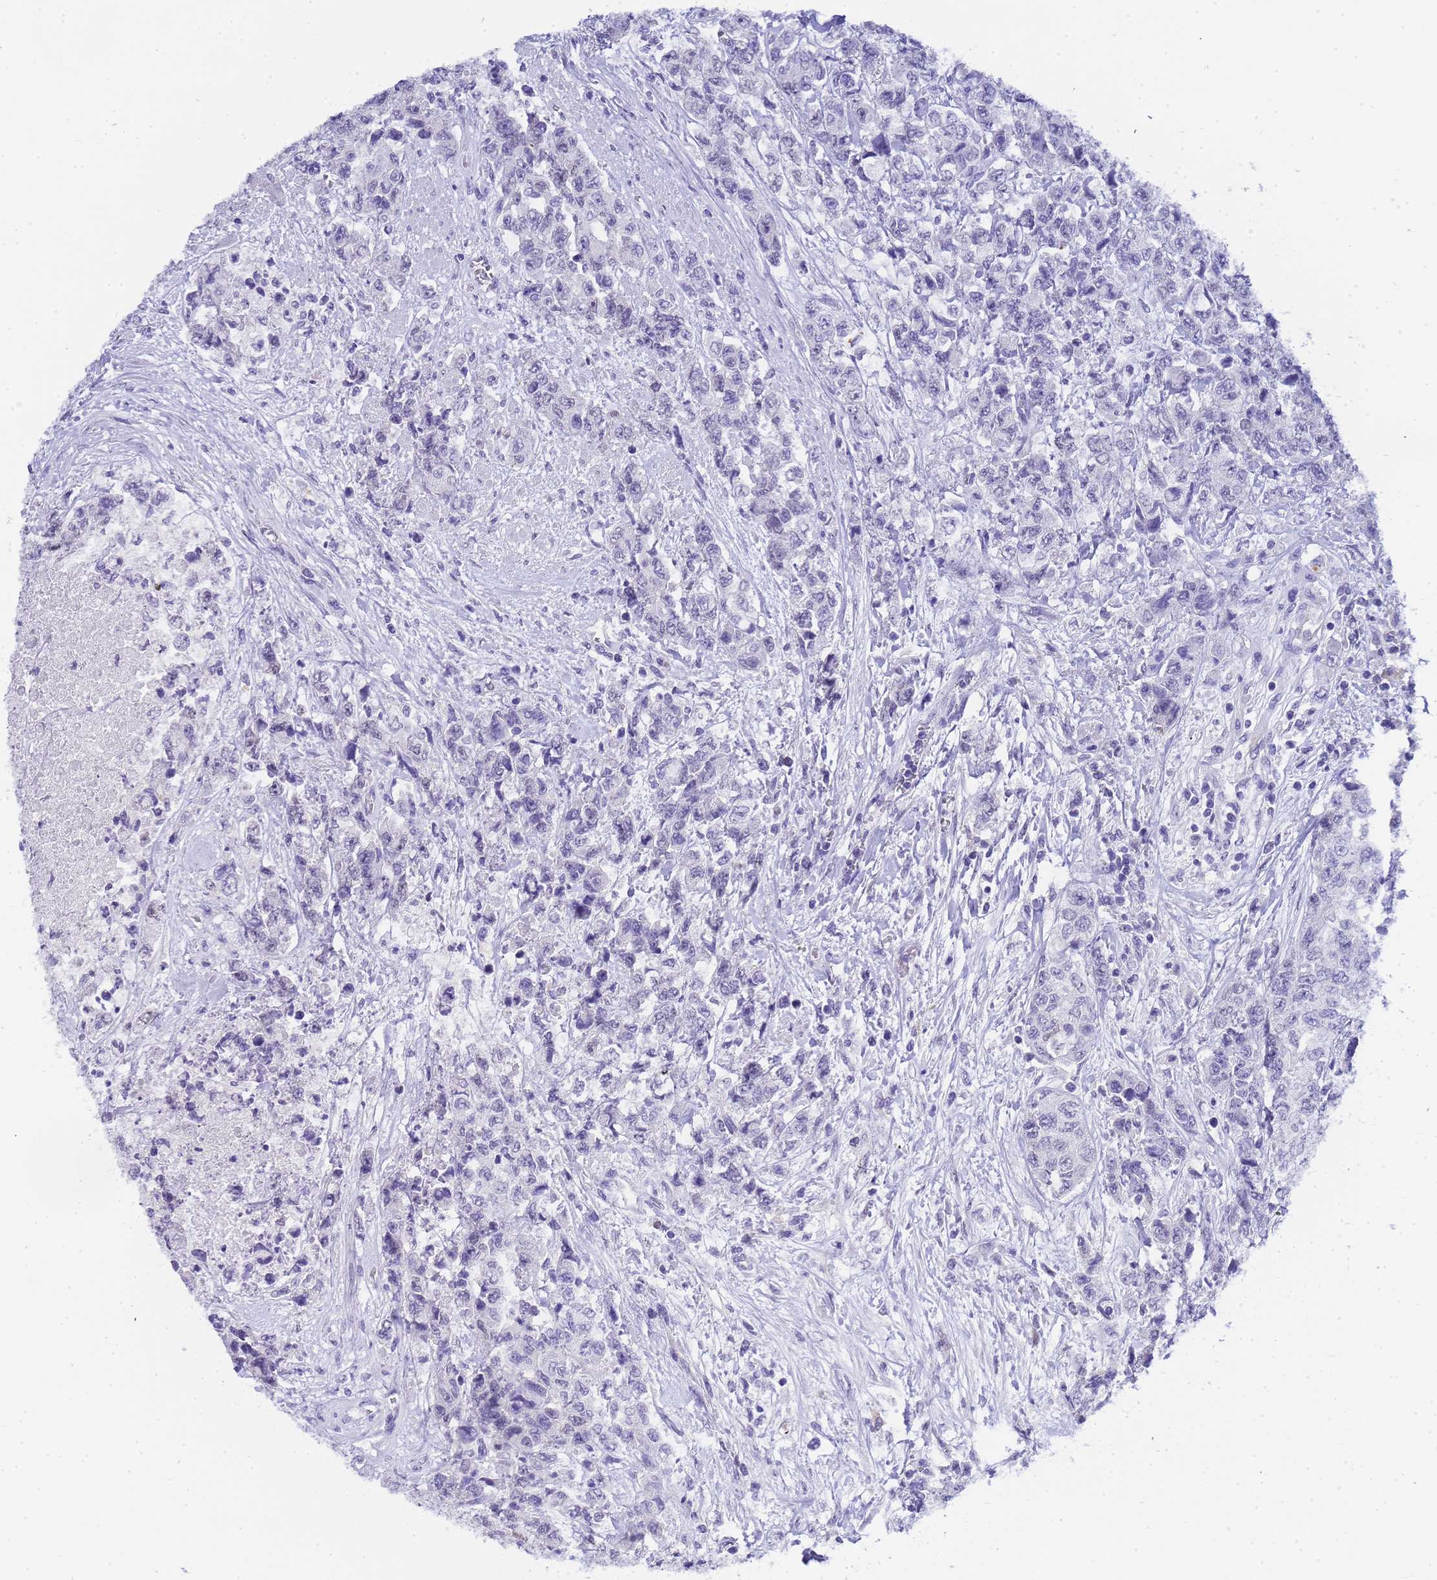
{"staining": {"intensity": "negative", "quantity": "none", "location": "none"}, "tissue": "urothelial cancer", "cell_type": "Tumor cells", "image_type": "cancer", "snomed": [{"axis": "morphology", "description": "Urothelial carcinoma, High grade"}, {"axis": "topography", "description": "Urinary bladder"}], "caption": "An immunohistochemistry photomicrograph of urothelial cancer is shown. There is no staining in tumor cells of urothelial cancer.", "gene": "CTRC", "patient": {"sex": "female", "age": 78}}